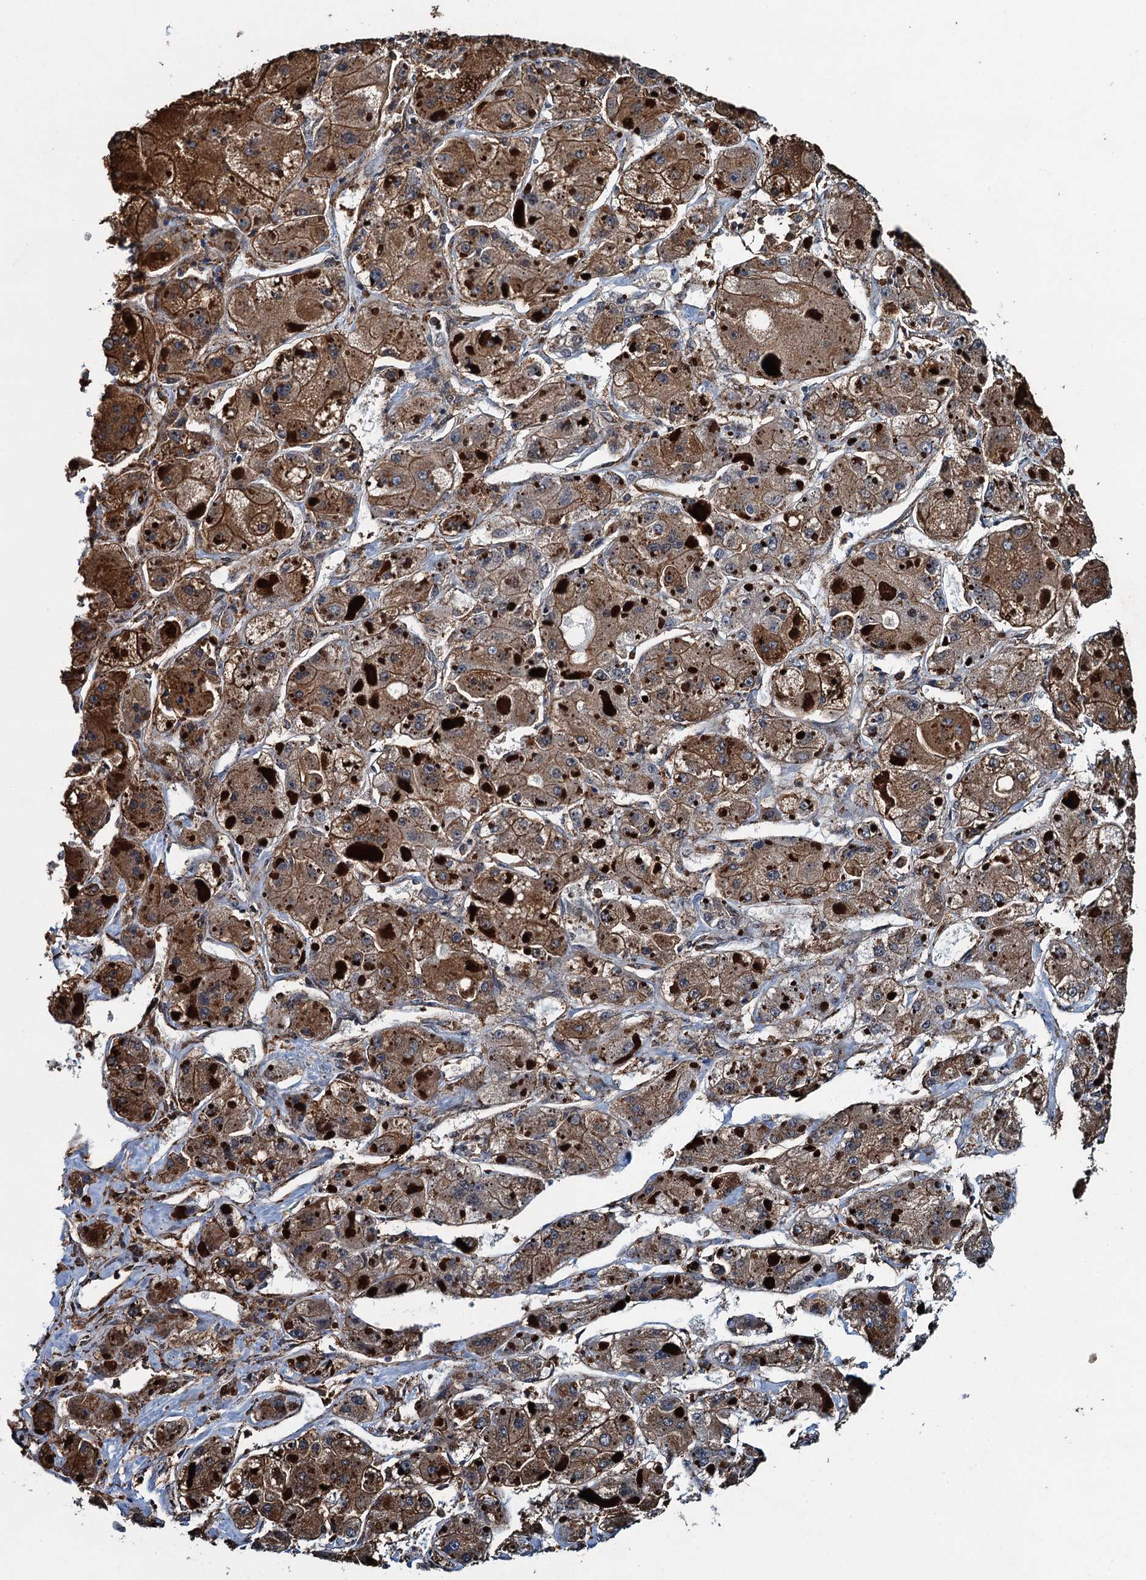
{"staining": {"intensity": "moderate", "quantity": ">75%", "location": "cytoplasmic/membranous"}, "tissue": "liver cancer", "cell_type": "Tumor cells", "image_type": "cancer", "snomed": [{"axis": "morphology", "description": "Carcinoma, Hepatocellular, NOS"}, {"axis": "topography", "description": "Liver"}], "caption": "Moderate cytoplasmic/membranous protein staining is present in approximately >75% of tumor cells in liver hepatocellular carcinoma.", "gene": "WHAMM", "patient": {"sex": "female", "age": 73}}